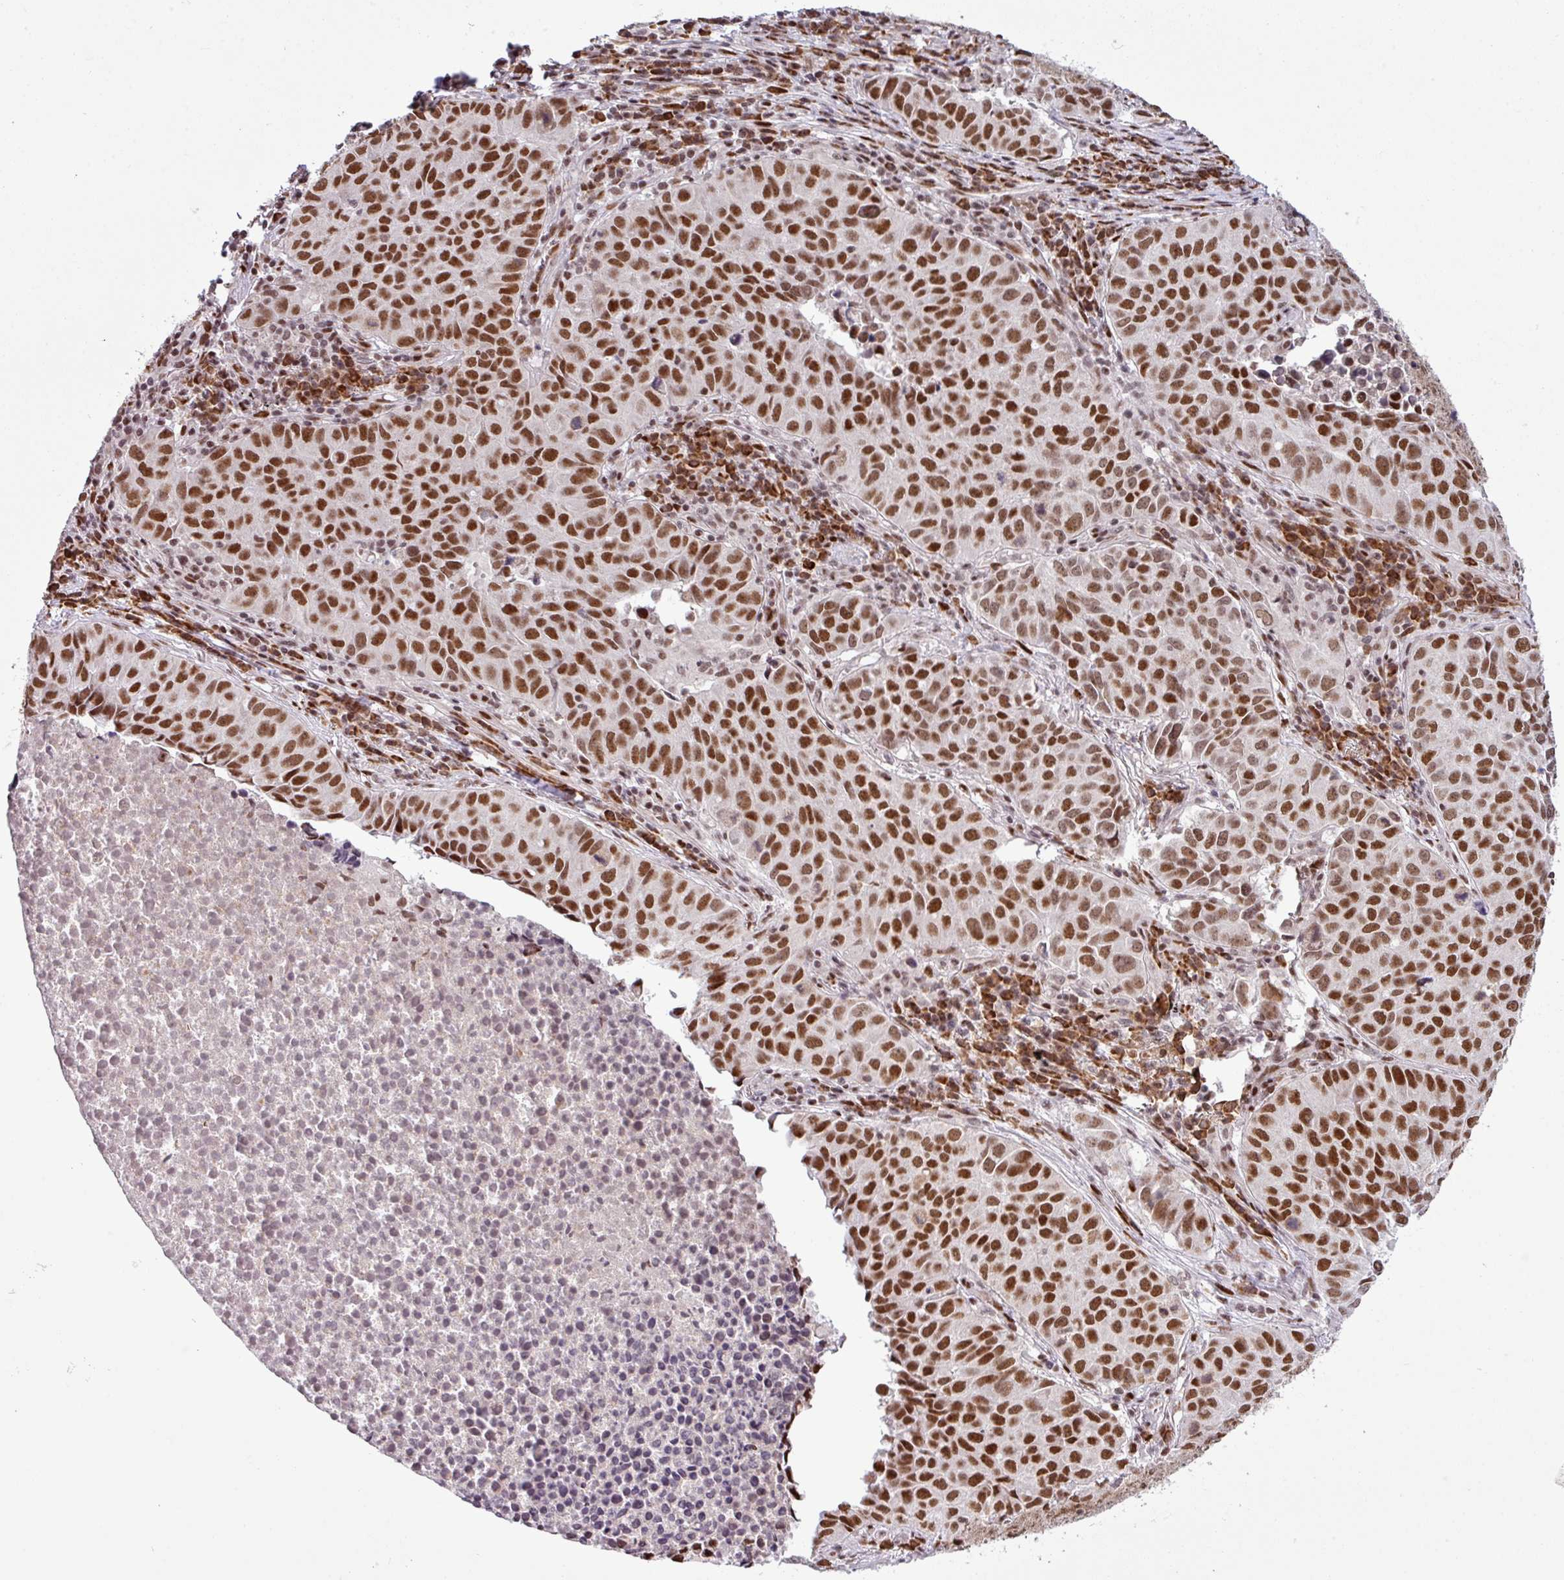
{"staining": {"intensity": "strong", "quantity": ">75%", "location": "nuclear"}, "tissue": "lung cancer", "cell_type": "Tumor cells", "image_type": "cancer", "snomed": [{"axis": "morphology", "description": "Adenocarcinoma, NOS"}, {"axis": "topography", "description": "Lung"}], "caption": "An image of lung adenocarcinoma stained for a protein reveals strong nuclear brown staining in tumor cells. (IHC, brightfield microscopy, high magnification).", "gene": "PRDM5", "patient": {"sex": "female", "age": 50}}